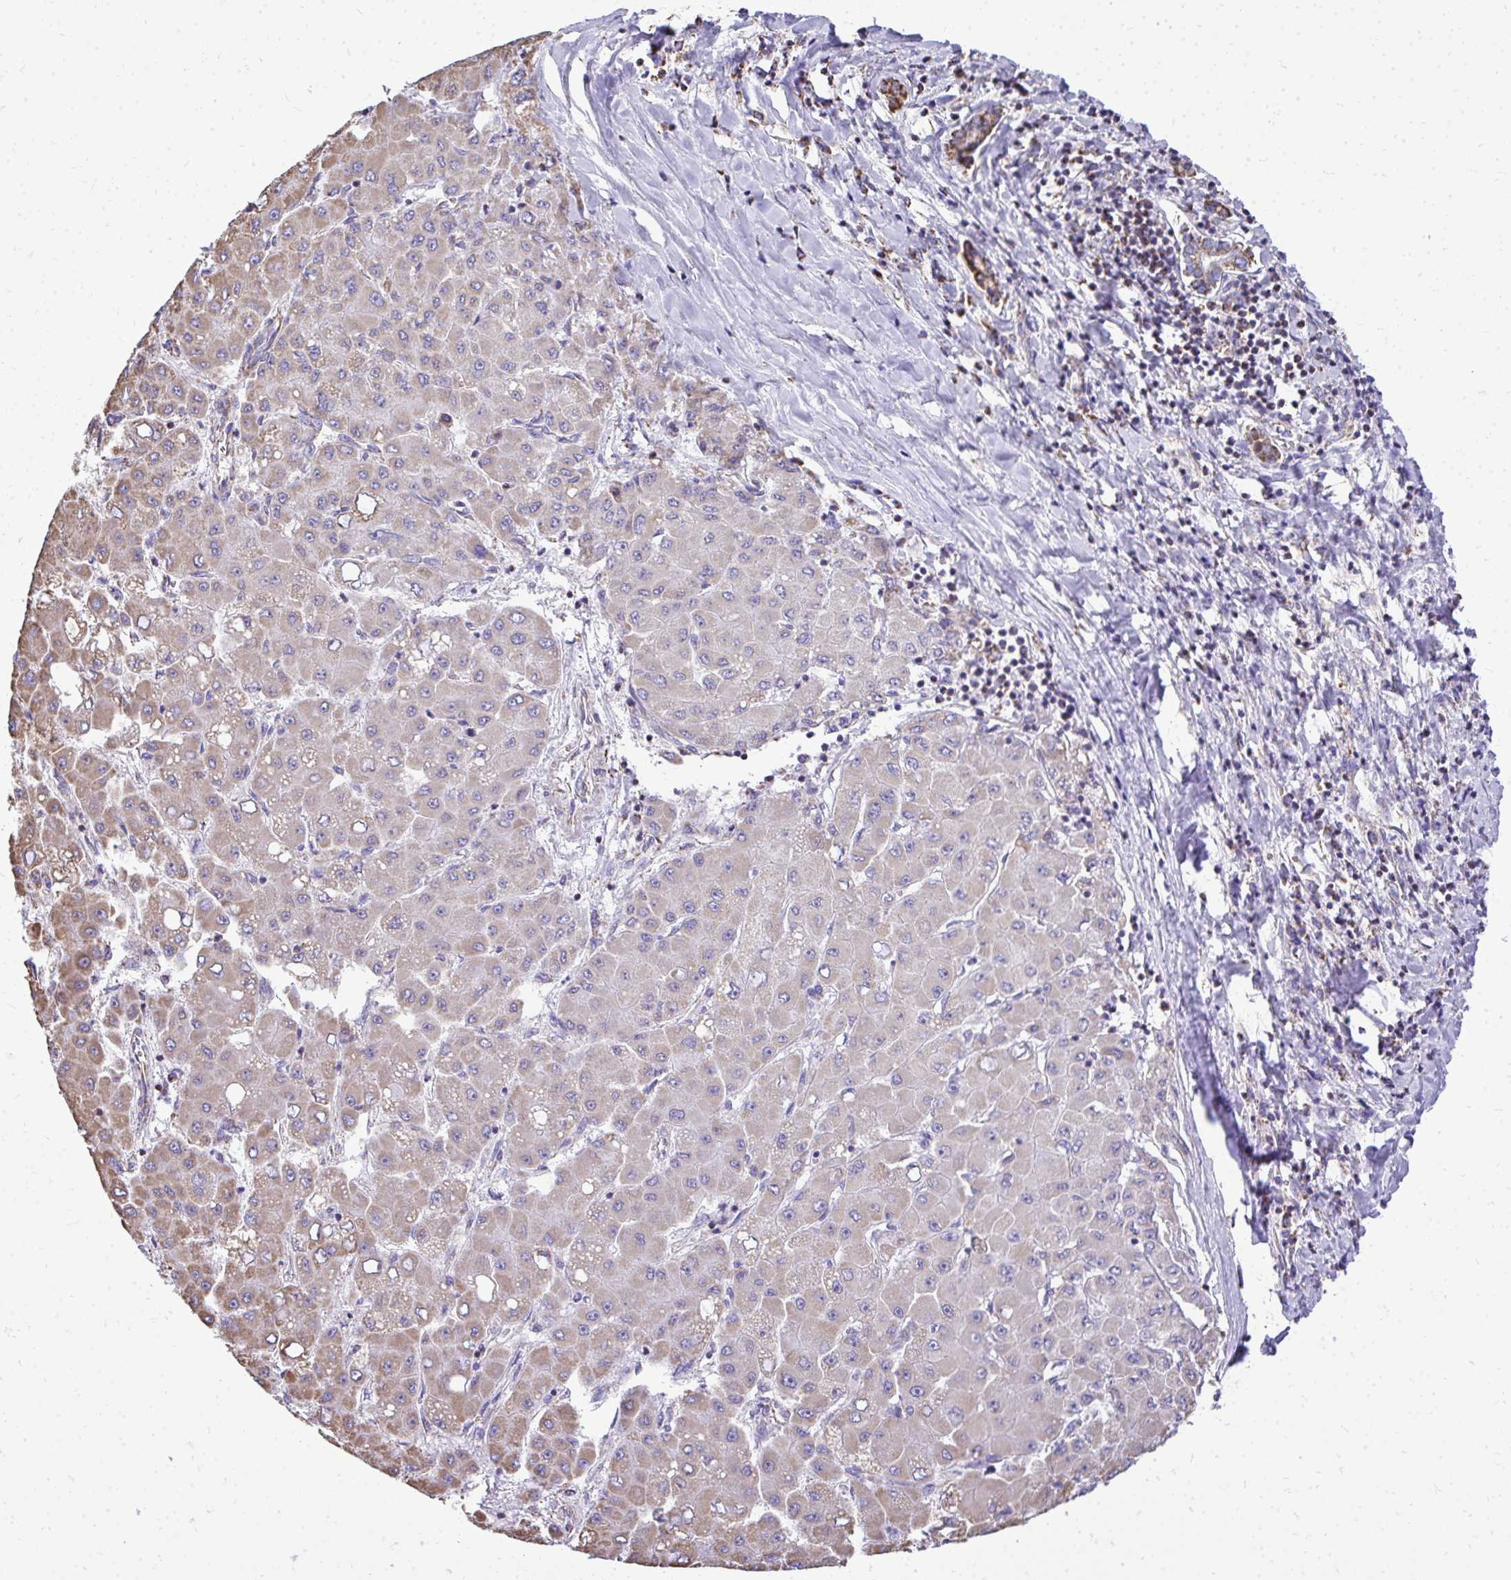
{"staining": {"intensity": "weak", "quantity": "25%-75%", "location": "cytoplasmic/membranous"}, "tissue": "liver cancer", "cell_type": "Tumor cells", "image_type": "cancer", "snomed": [{"axis": "morphology", "description": "Carcinoma, Hepatocellular, NOS"}, {"axis": "topography", "description": "Liver"}], "caption": "Protein expression analysis of human liver cancer (hepatocellular carcinoma) reveals weak cytoplasmic/membranous expression in about 25%-75% of tumor cells.", "gene": "MPZL2", "patient": {"sex": "male", "age": 40}}